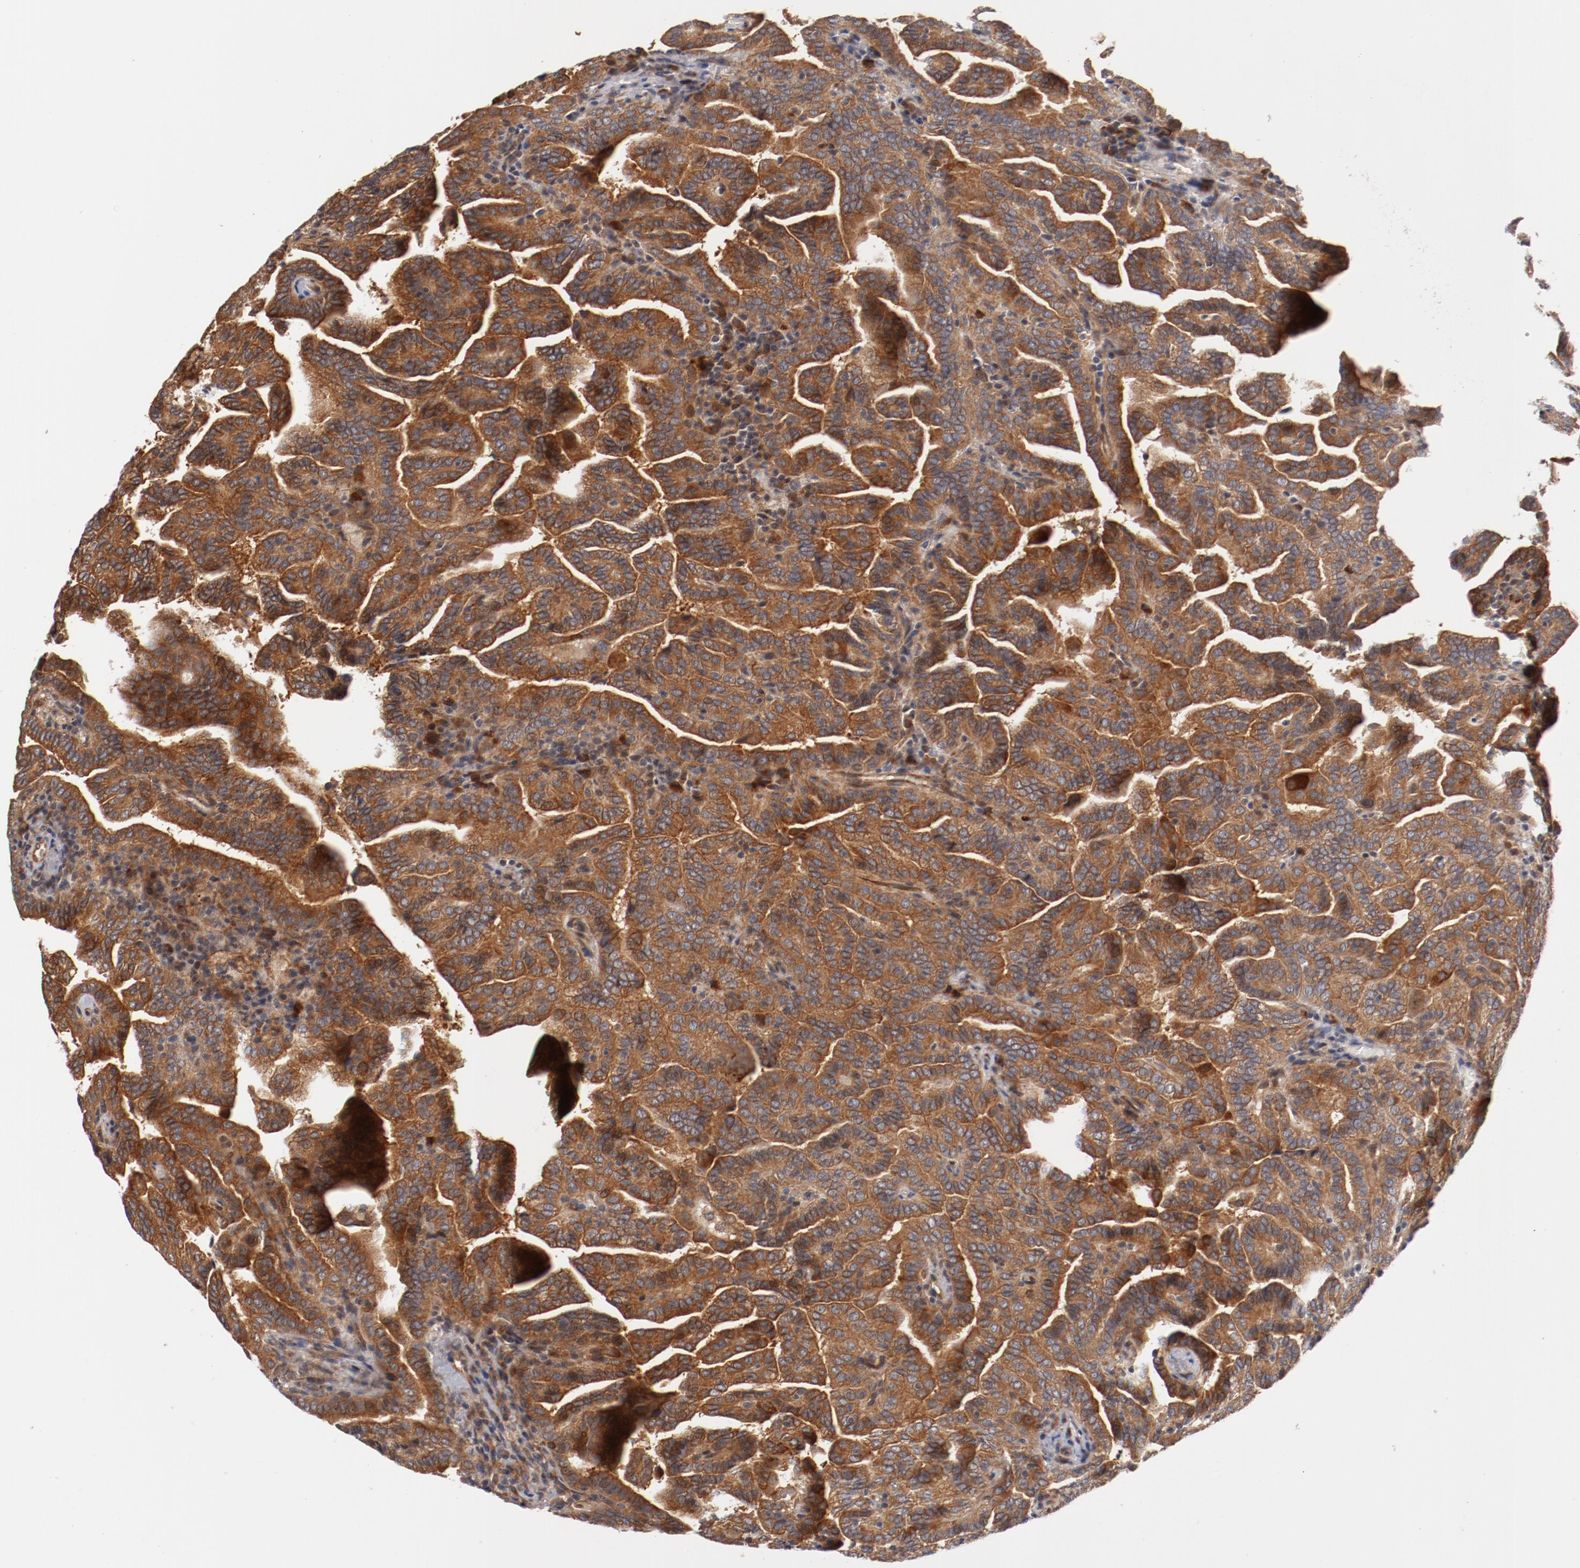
{"staining": {"intensity": "moderate", "quantity": ">75%", "location": "cytoplasmic/membranous"}, "tissue": "renal cancer", "cell_type": "Tumor cells", "image_type": "cancer", "snomed": [{"axis": "morphology", "description": "Adenocarcinoma, NOS"}, {"axis": "topography", "description": "Kidney"}], "caption": "A high-resolution micrograph shows immunohistochemistry staining of renal adenocarcinoma, which shows moderate cytoplasmic/membranous staining in approximately >75% of tumor cells. (DAB IHC with brightfield microscopy, high magnification).", "gene": "PITPNM2", "patient": {"sex": "male", "age": 61}}